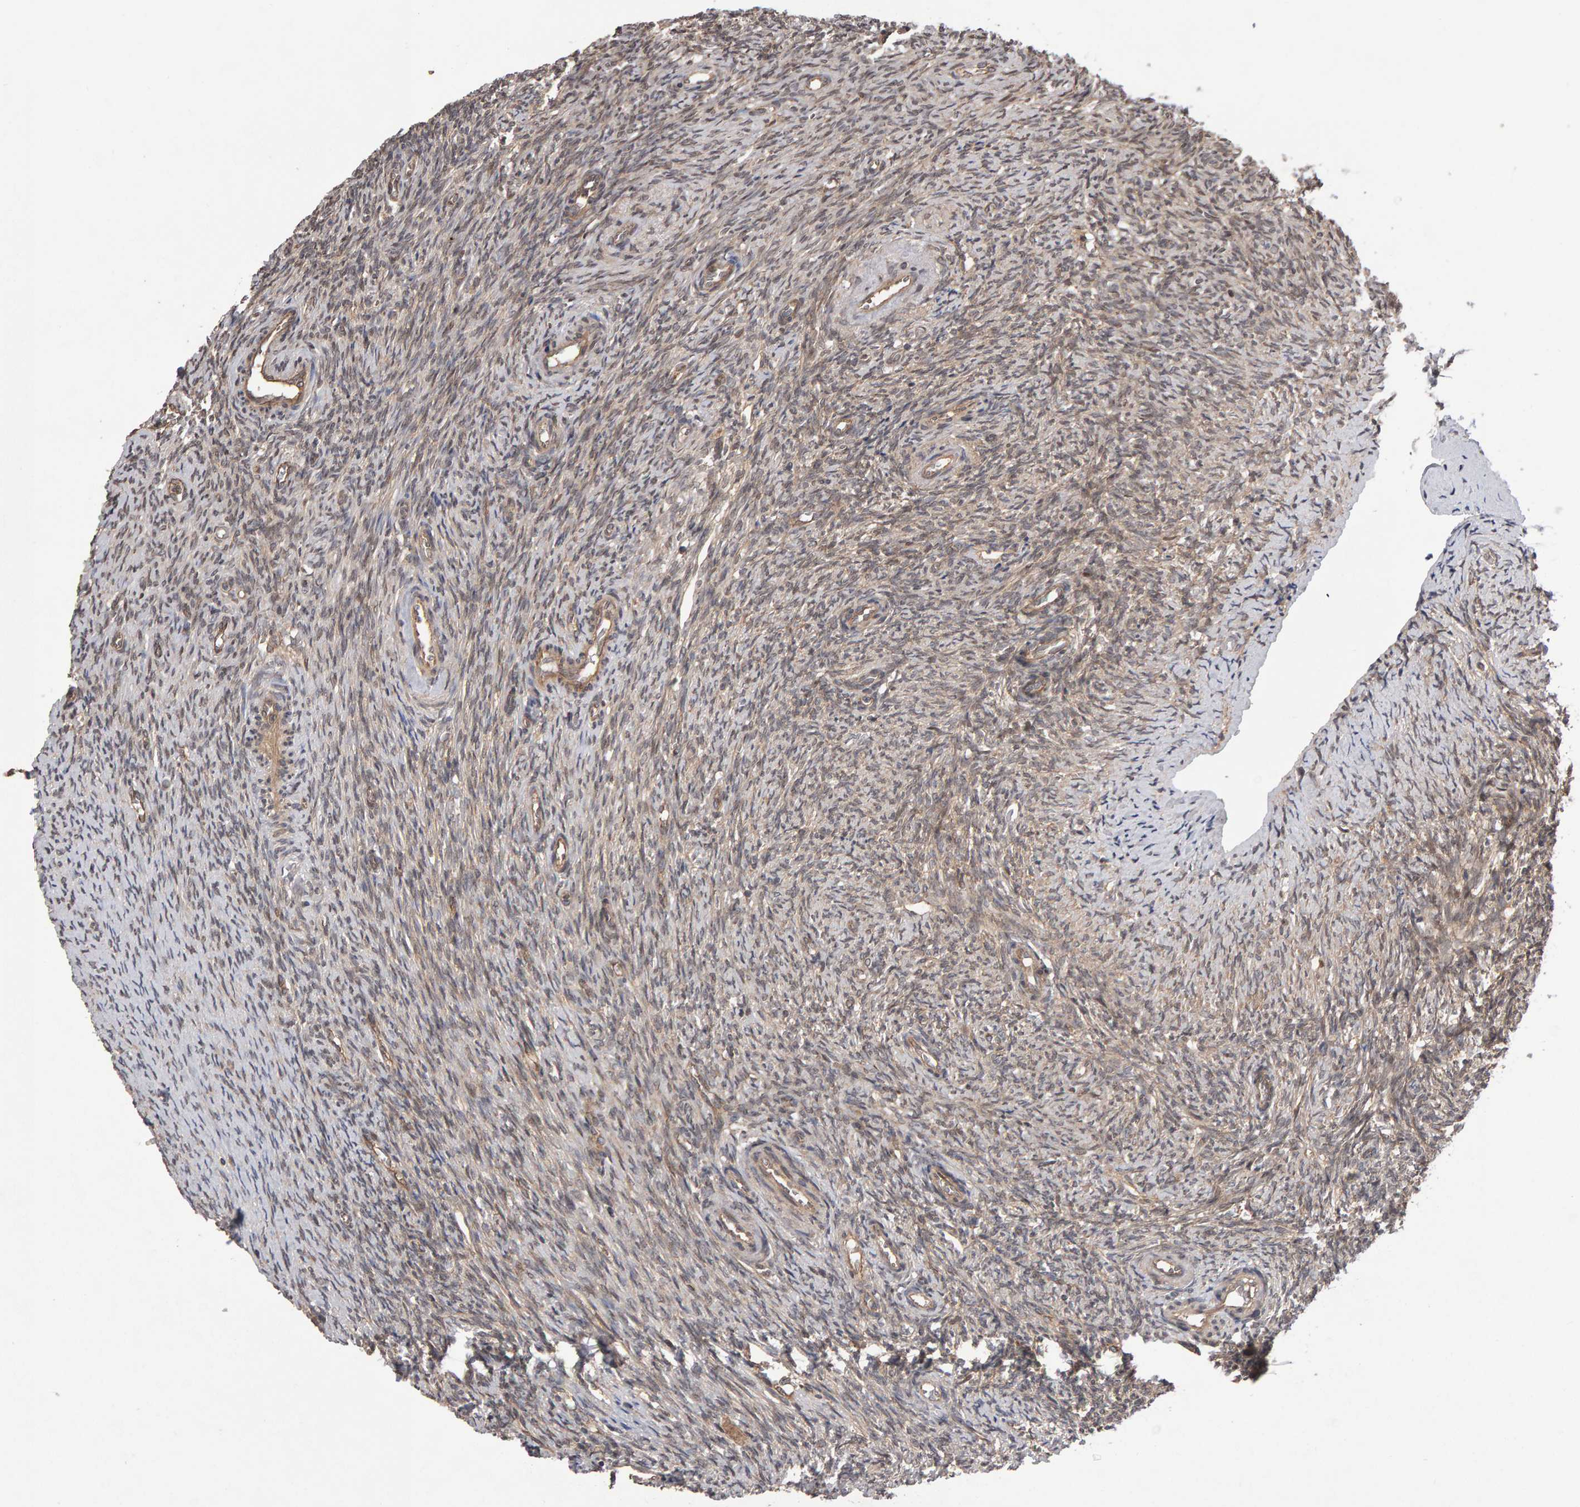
{"staining": {"intensity": "moderate", "quantity": "25%-75%", "location": "cytoplasmic/membranous"}, "tissue": "ovary", "cell_type": "Ovarian stroma cells", "image_type": "normal", "snomed": [{"axis": "morphology", "description": "Normal tissue, NOS"}, {"axis": "topography", "description": "Ovary"}], "caption": "IHC staining of normal ovary, which reveals medium levels of moderate cytoplasmic/membranous expression in approximately 25%-75% of ovarian stroma cells indicating moderate cytoplasmic/membranous protein expression. The staining was performed using DAB (3,3'-diaminobenzidine) (brown) for protein detection and nuclei were counterstained in hematoxylin (blue).", "gene": "SCRIB", "patient": {"sex": "female", "age": 41}}